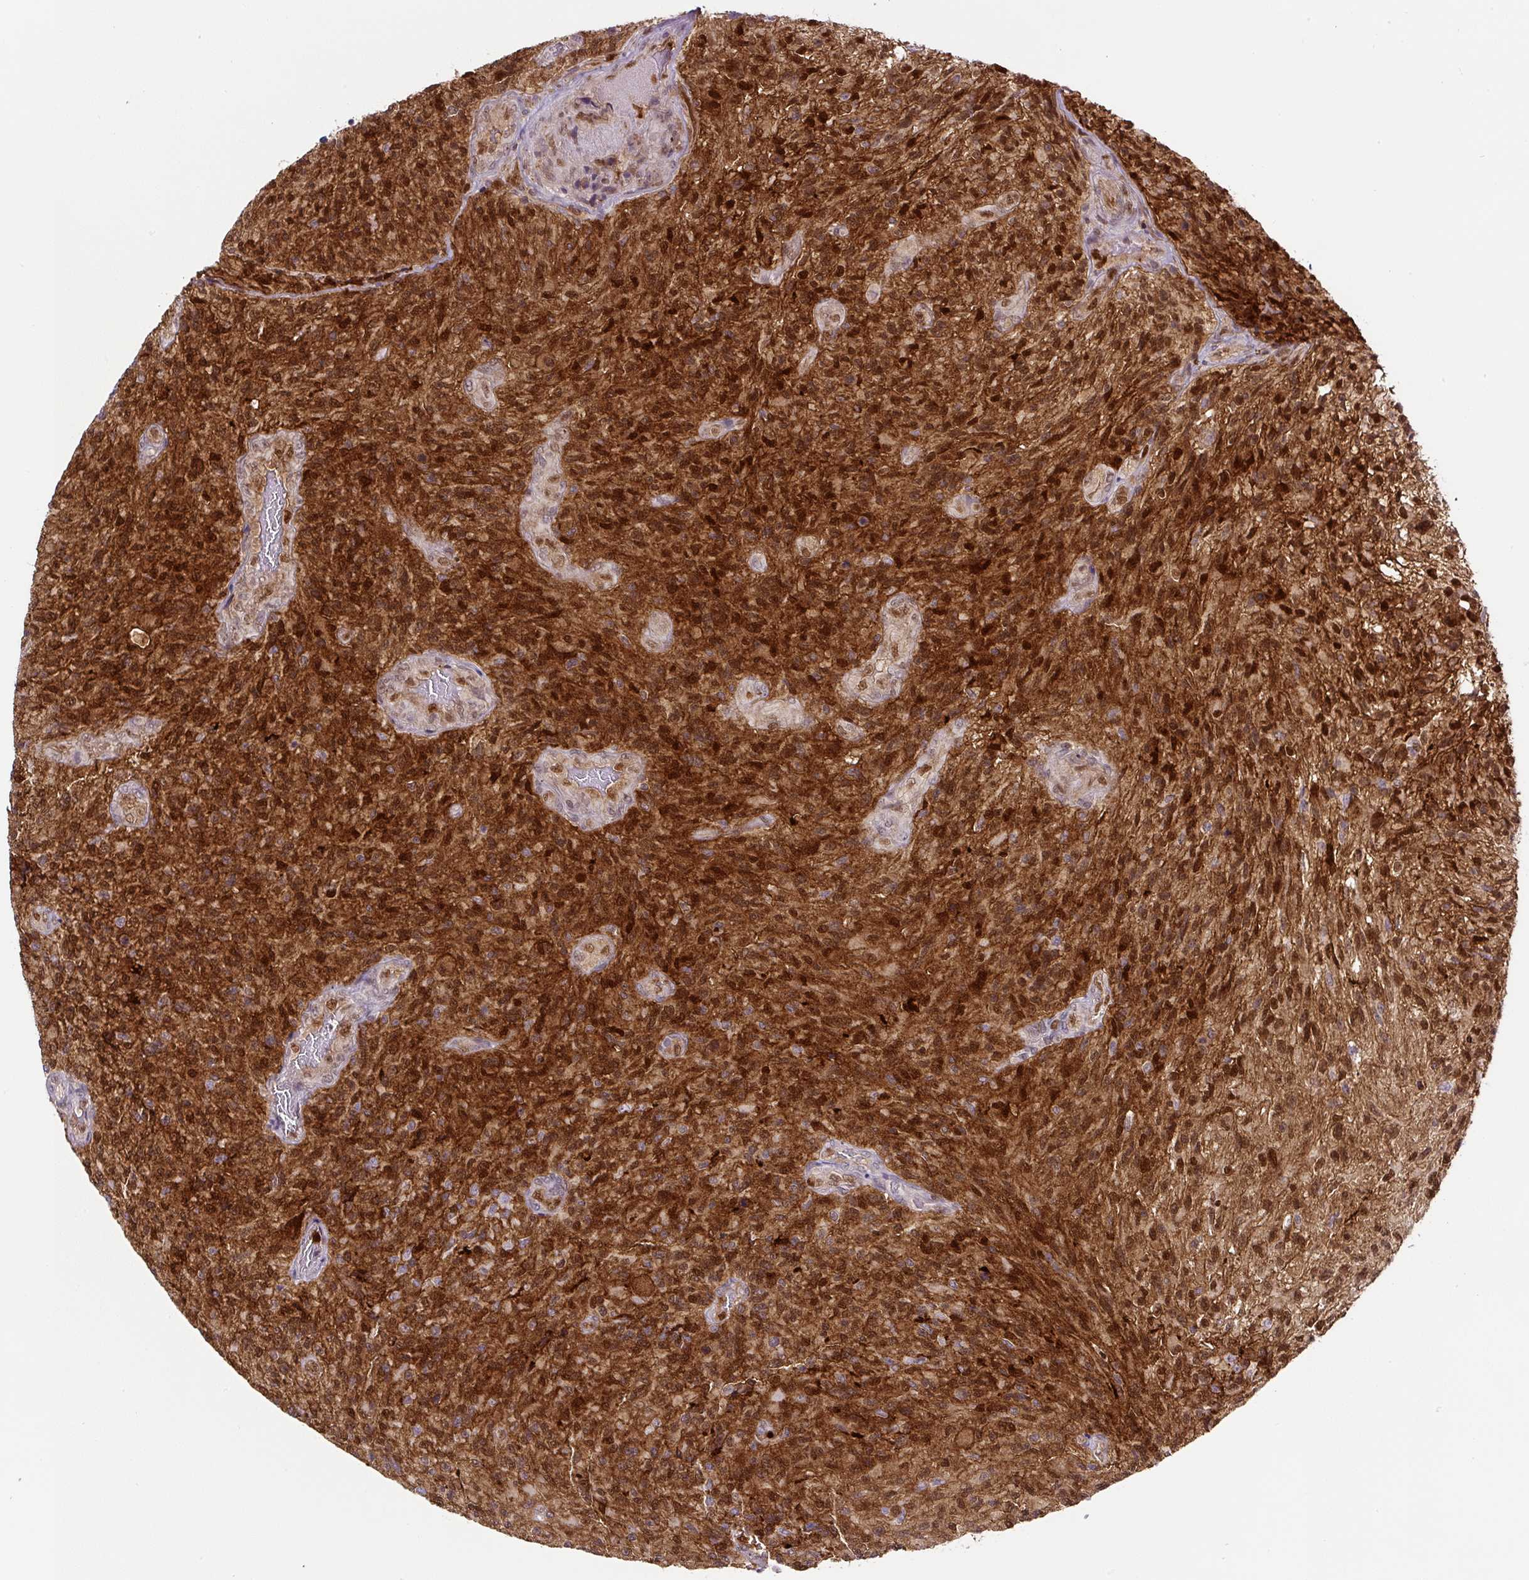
{"staining": {"intensity": "moderate", "quantity": ">75%", "location": "cytoplasmic/membranous,nuclear"}, "tissue": "glioma", "cell_type": "Tumor cells", "image_type": "cancer", "snomed": [{"axis": "morphology", "description": "Normal tissue, NOS"}, {"axis": "morphology", "description": "Glioma, malignant, High grade"}, {"axis": "topography", "description": "Cerebral cortex"}], "caption": "A high-resolution histopathology image shows immunohistochemistry staining of glioma, which exhibits moderate cytoplasmic/membranous and nuclear staining in about >75% of tumor cells.", "gene": "ANXA1", "patient": {"sex": "male", "age": 56}}